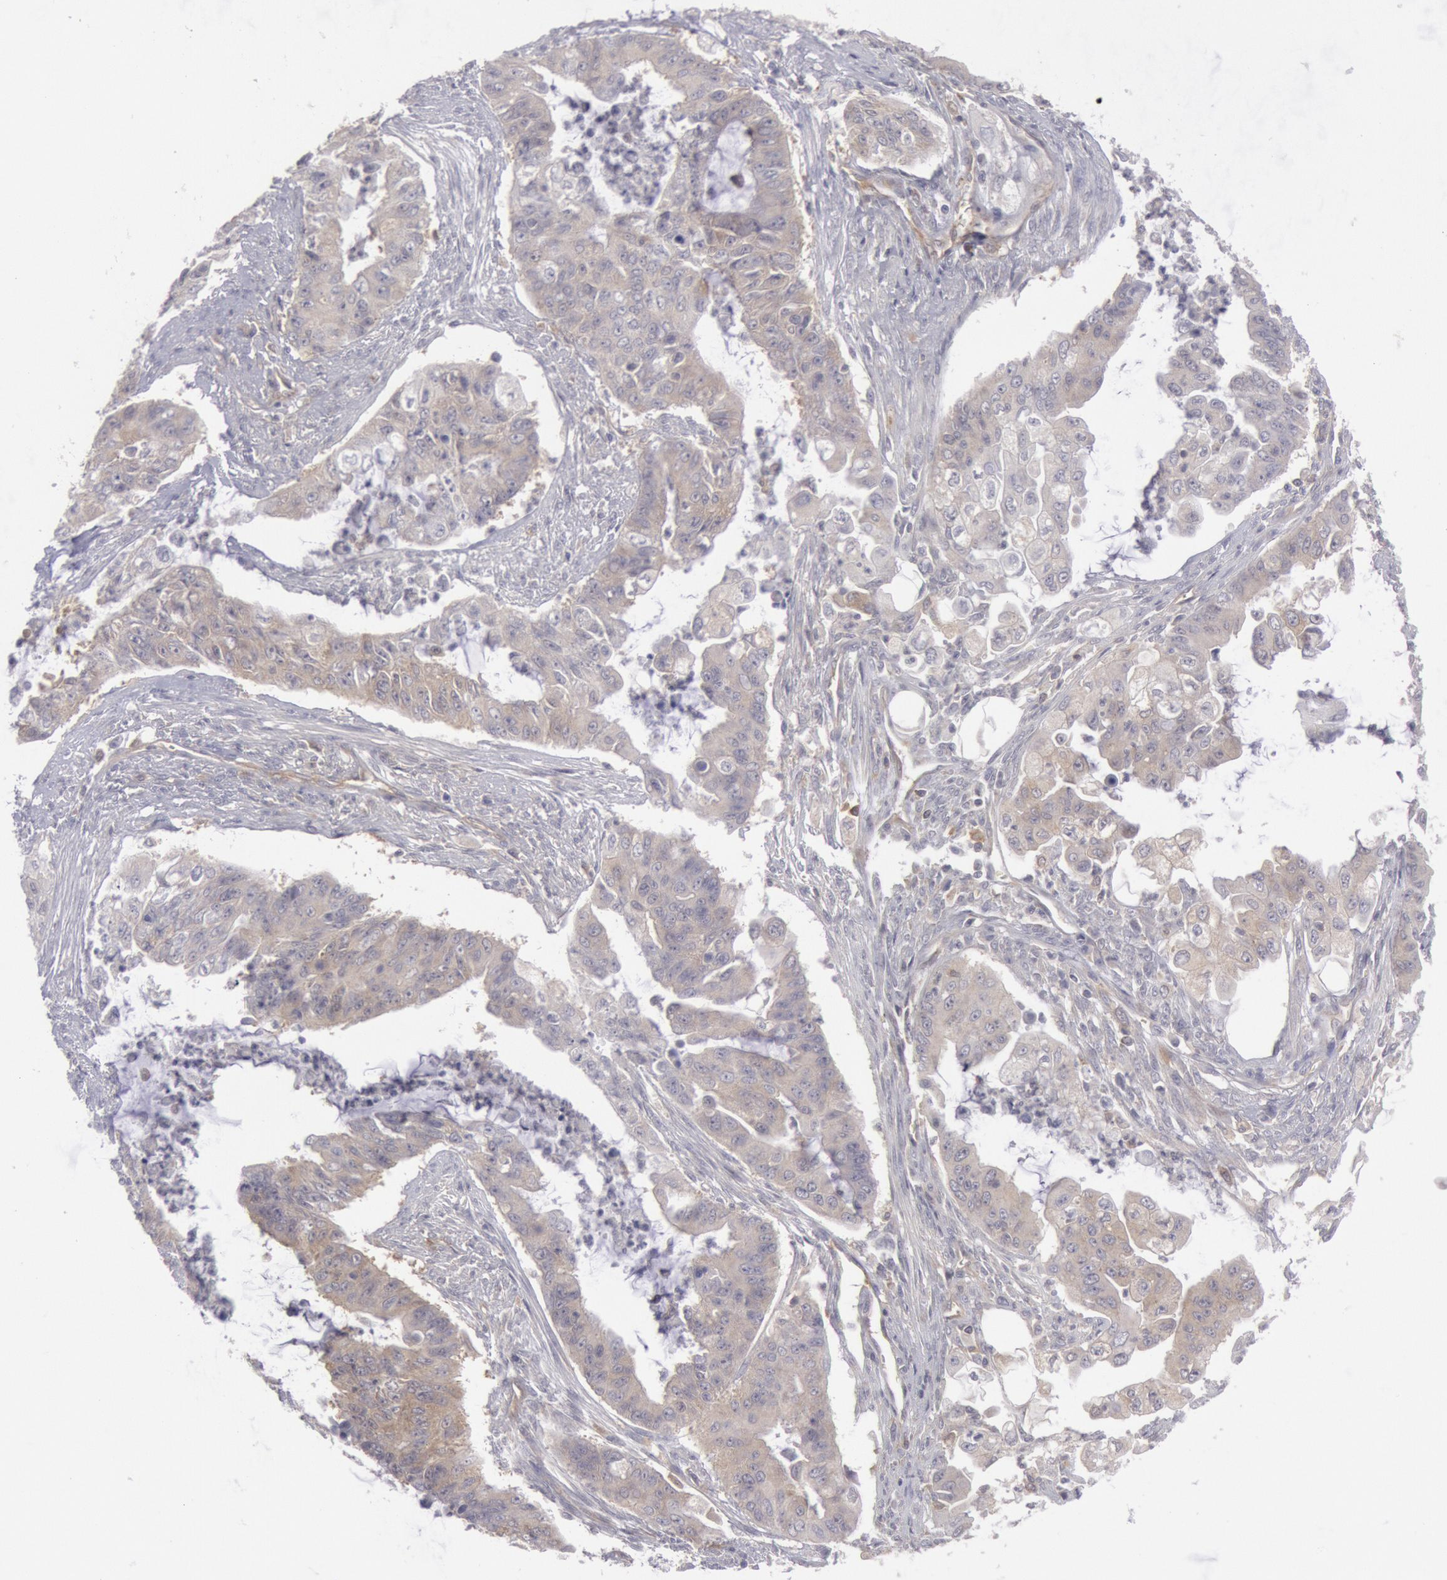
{"staining": {"intensity": "weak", "quantity": "25%-75%", "location": "cytoplasmic/membranous"}, "tissue": "endometrial cancer", "cell_type": "Tumor cells", "image_type": "cancer", "snomed": [{"axis": "morphology", "description": "Adenocarcinoma, NOS"}, {"axis": "topography", "description": "Endometrium"}], "caption": "Endometrial adenocarcinoma stained for a protein exhibits weak cytoplasmic/membranous positivity in tumor cells.", "gene": "IKBKB", "patient": {"sex": "female", "age": 75}}